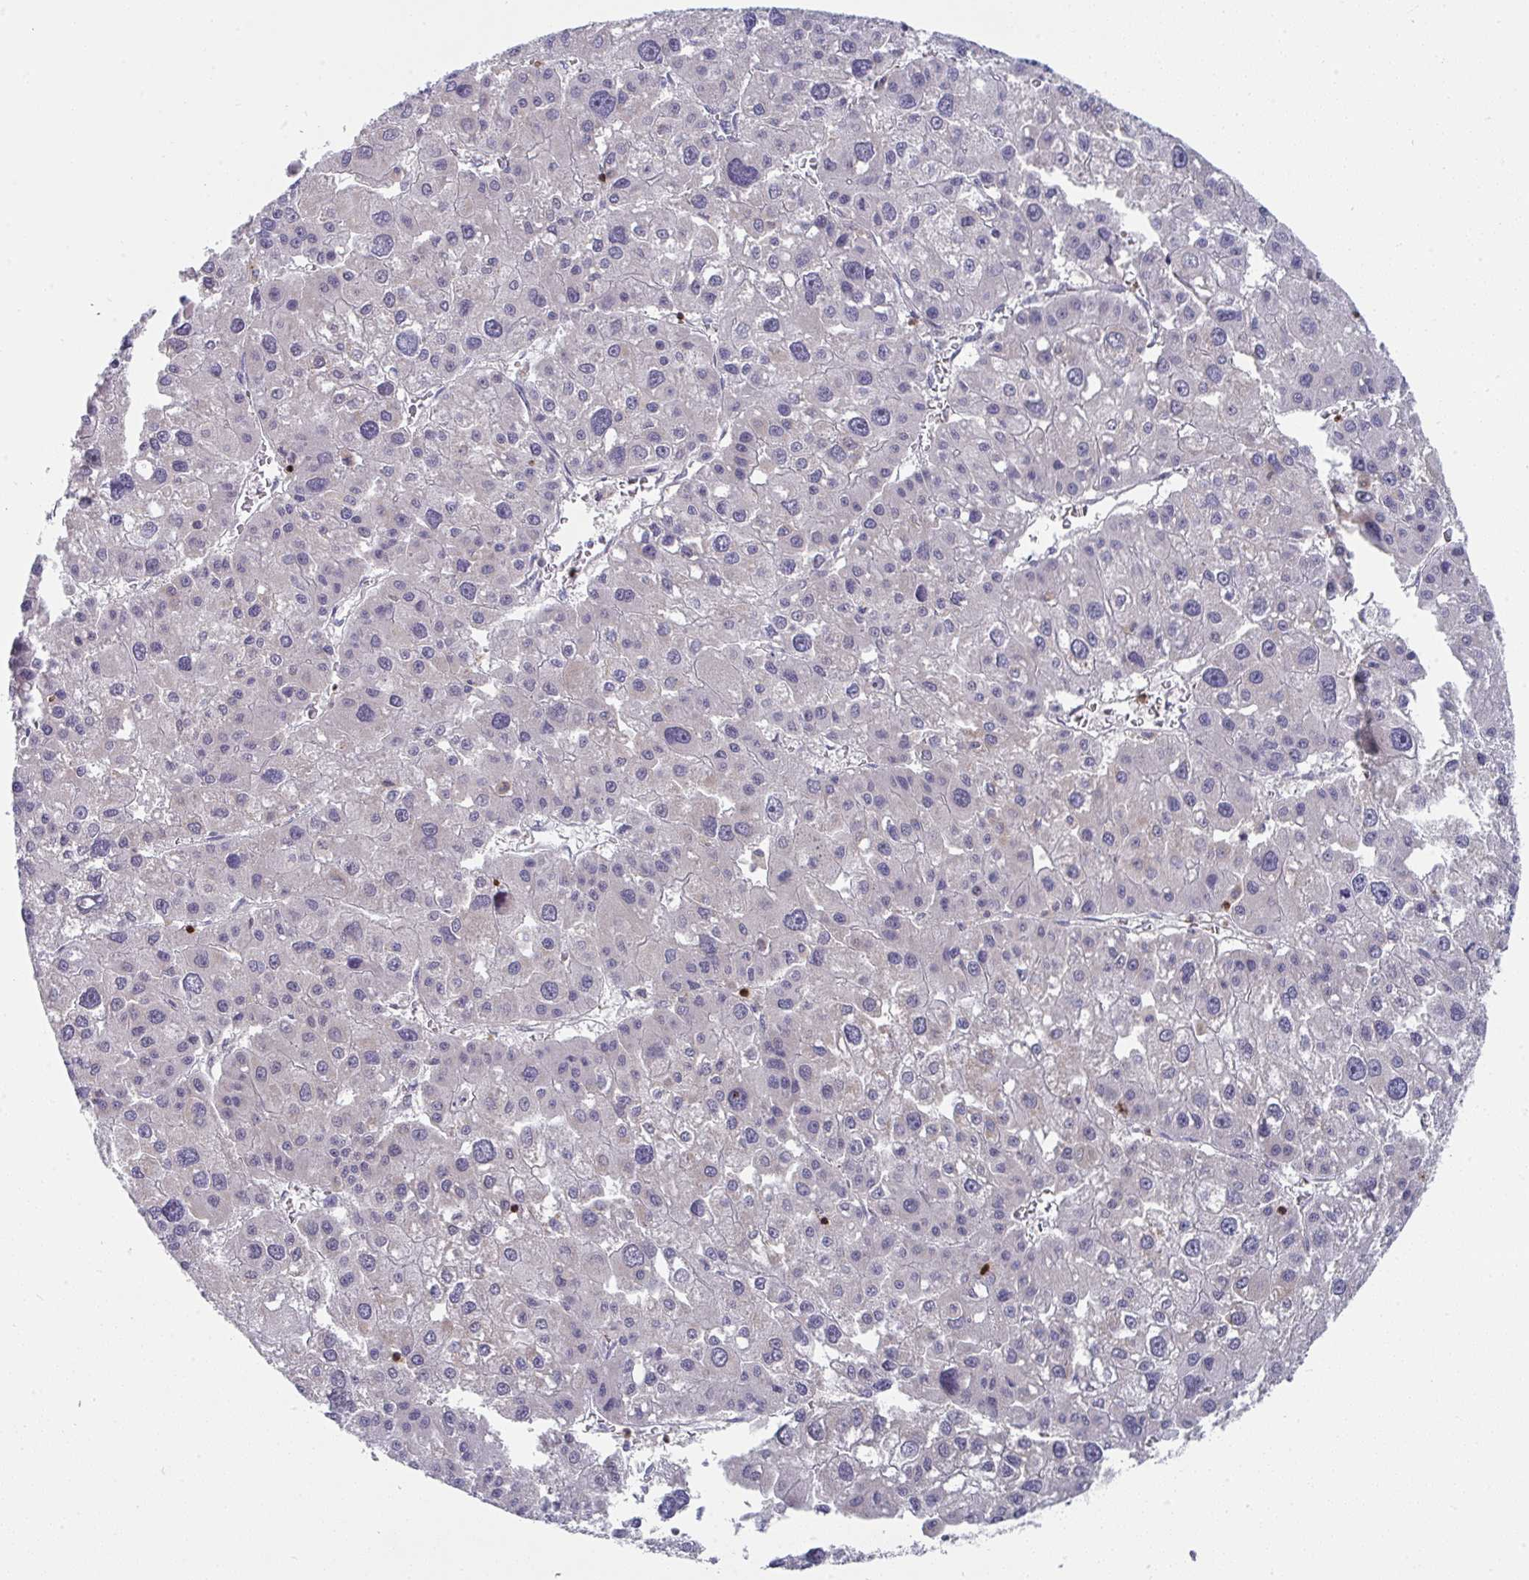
{"staining": {"intensity": "negative", "quantity": "none", "location": "none"}, "tissue": "liver cancer", "cell_type": "Tumor cells", "image_type": "cancer", "snomed": [{"axis": "morphology", "description": "Carcinoma, Hepatocellular, NOS"}, {"axis": "topography", "description": "Liver"}], "caption": "An IHC micrograph of liver hepatocellular carcinoma is shown. There is no staining in tumor cells of liver hepatocellular carcinoma.", "gene": "AOC2", "patient": {"sex": "male", "age": 73}}